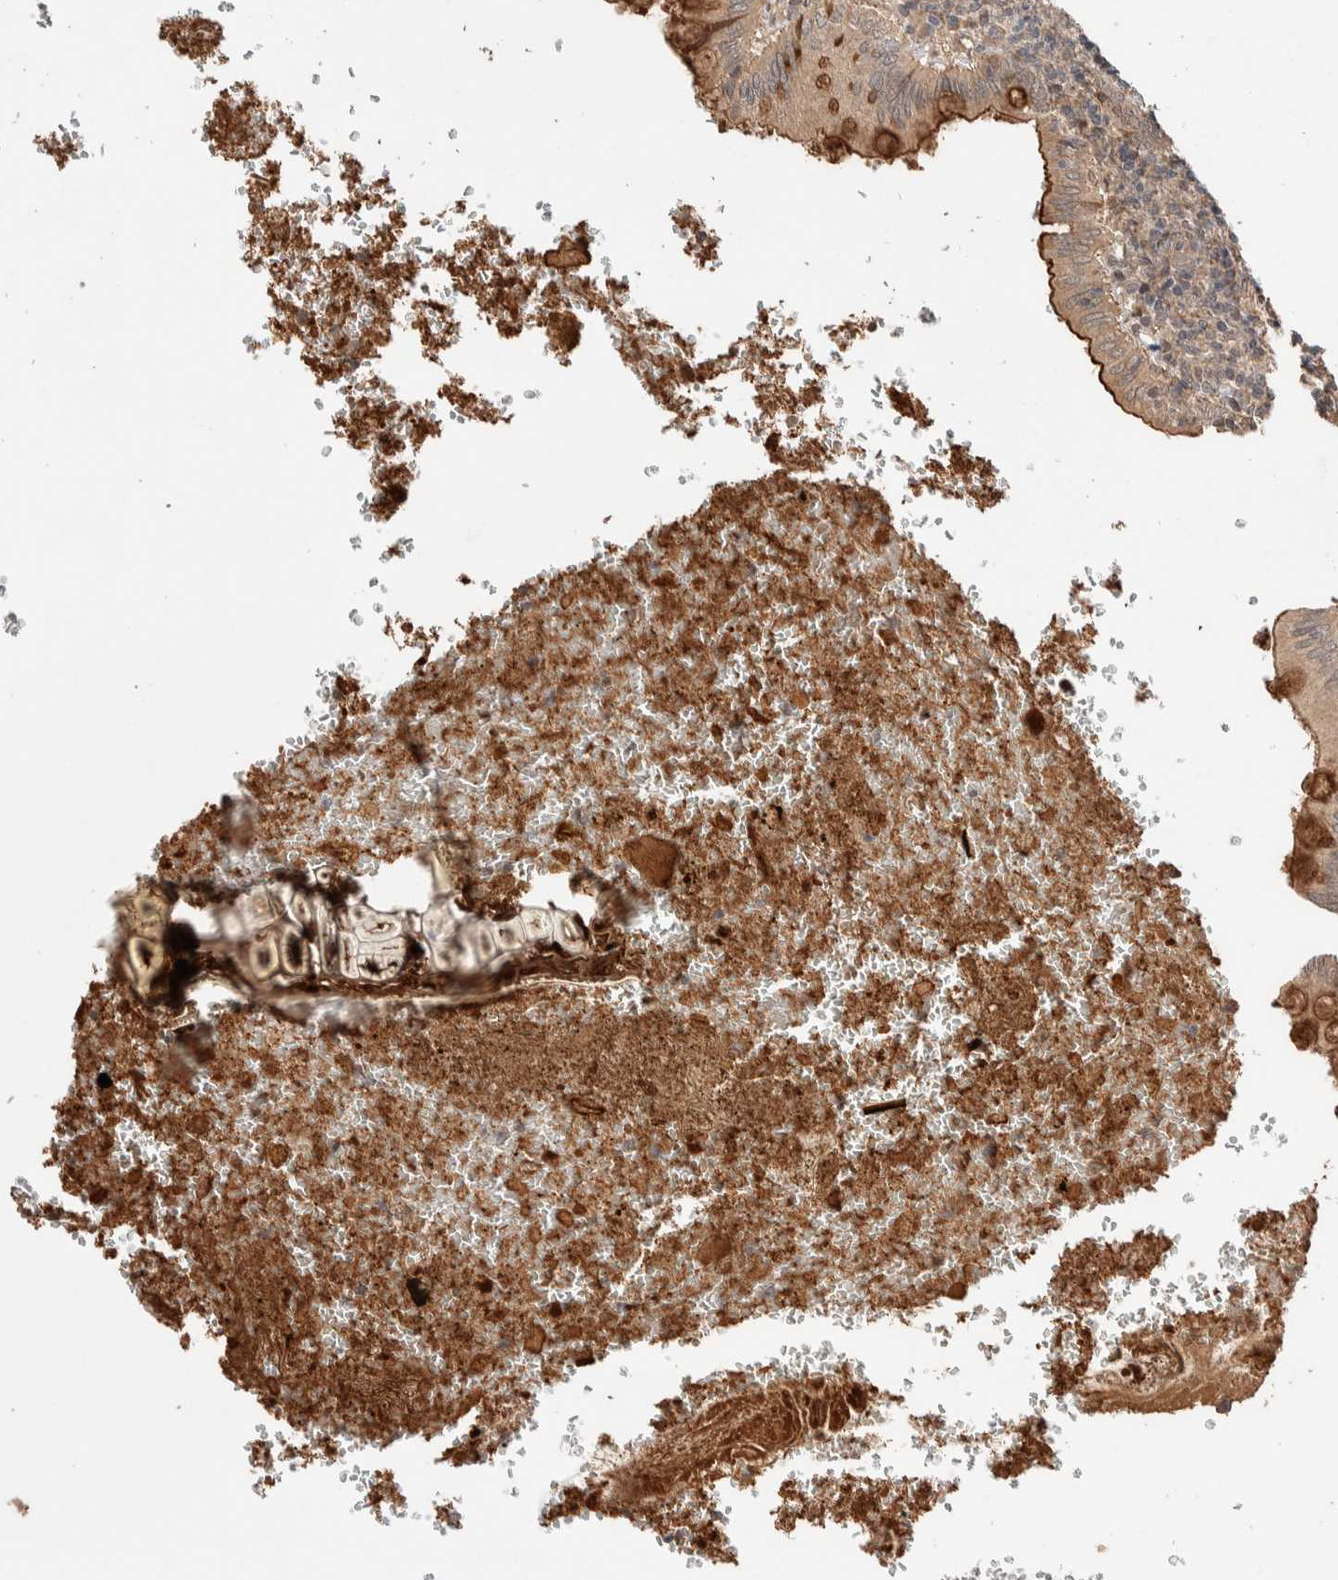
{"staining": {"intensity": "weak", "quantity": ">75%", "location": "cytoplasmic/membranous"}, "tissue": "appendix", "cell_type": "Glandular cells", "image_type": "normal", "snomed": [{"axis": "morphology", "description": "Normal tissue, NOS"}, {"axis": "topography", "description": "Appendix"}], "caption": "Protein staining shows weak cytoplasmic/membranous positivity in about >75% of glandular cells in normal appendix. The protein is stained brown, and the nuclei are stained in blue (DAB (3,3'-diaminobenzidine) IHC with brightfield microscopy, high magnification).", "gene": "PRDM15", "patient": {"sex": "male", "age": 8}}